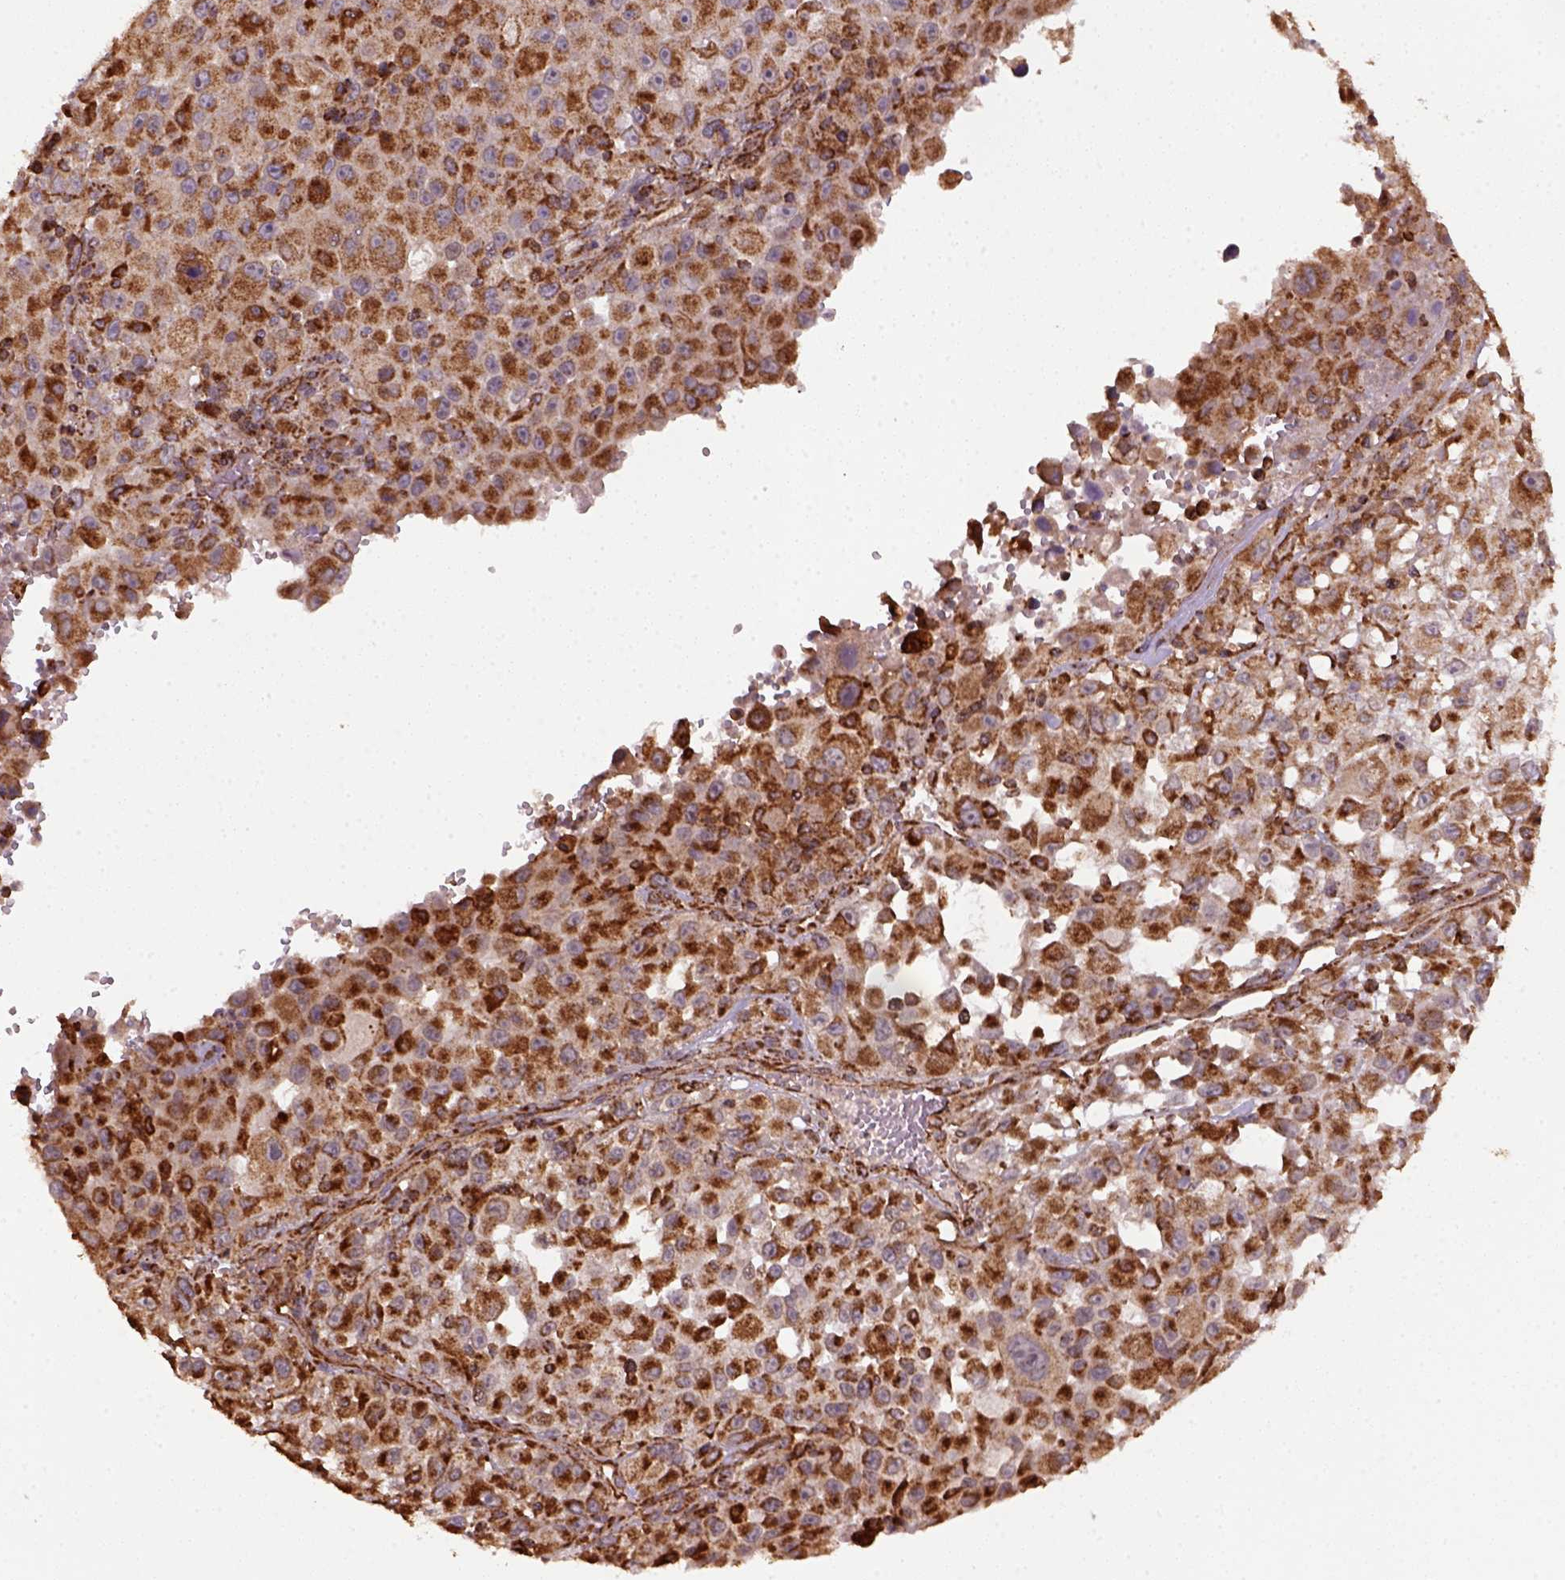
{"staining": {"intensity": "strong", "quantity": ">75%", "location": "cytoplasmic/membranous"}, "tissue": "melanoma", "cell_type": "Tumor cells", "image_type": "cancer", "snomed": [{"axis": "morphology", "description": "Malignant melanoma, Metastatic site"}, {"axis": "topography", "description": "Soft tissue"}], "caption": "Human melanoma stained with a brown dye displays strong cytoplasmic/membranous positive positivity in approximately >75% of tumor cells.", "gene": "MAPK8IP3", "patient": {"sex": "male", "age": 50}}